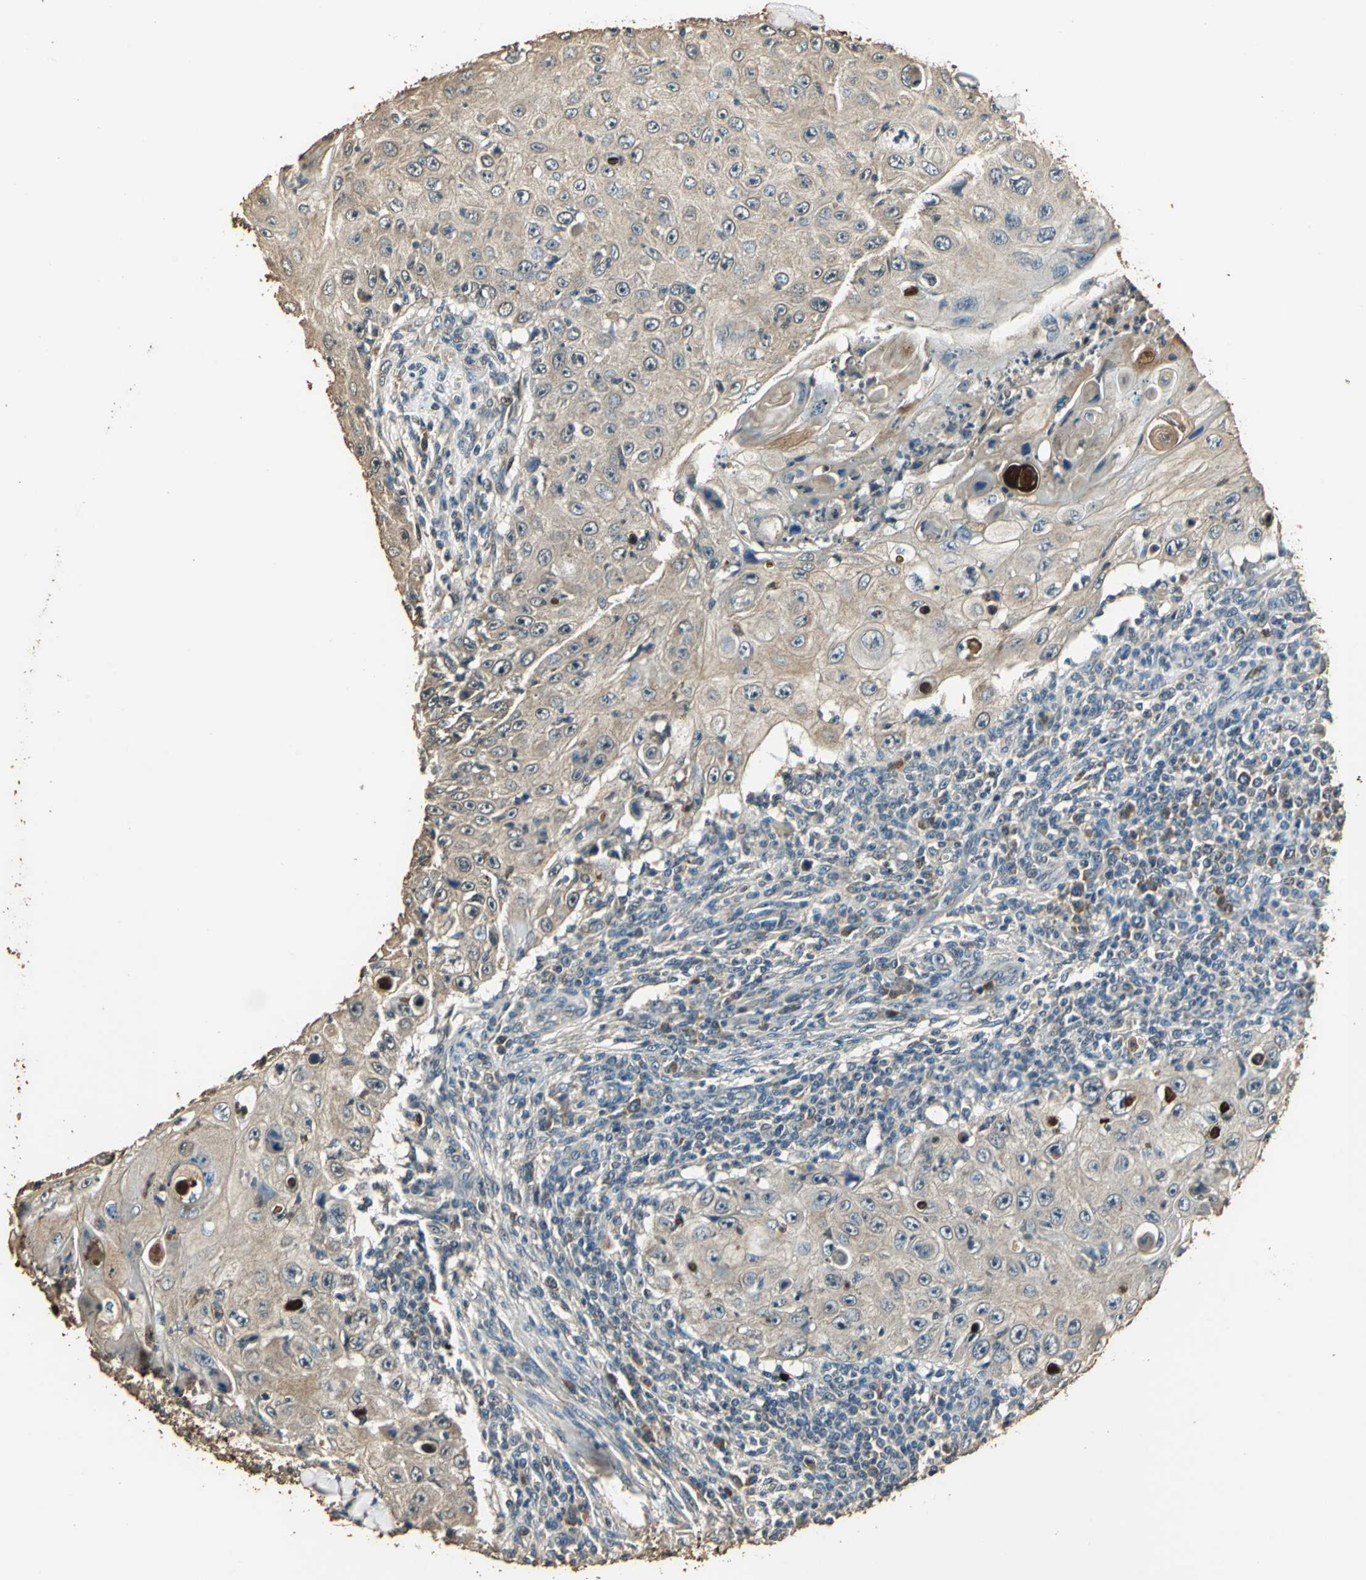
{"staining": {"intensity": "moderate", "quantity": ">75%", "location": "cytoplasmic/membranous"}, "tissue": "skin cancer", "cell_type": "Tumor cells", "image_type": "cancer", "snomed": [{"axis": "morphology", "description": "Squamous cell carcinoma, NOS"}, {"axis": "topography", "description": "Skin"}], "caption": "This micrograph shows skin squamous cell carcinoma stained with IHC to label a protein in brown. The cytoplasmic/membranous of tumor cells show moderate positivity for the protein. Nuclei are counter-stained blue.", "gene": "TMPRSS4", "patient": {"sex": "male", "age": 86}}